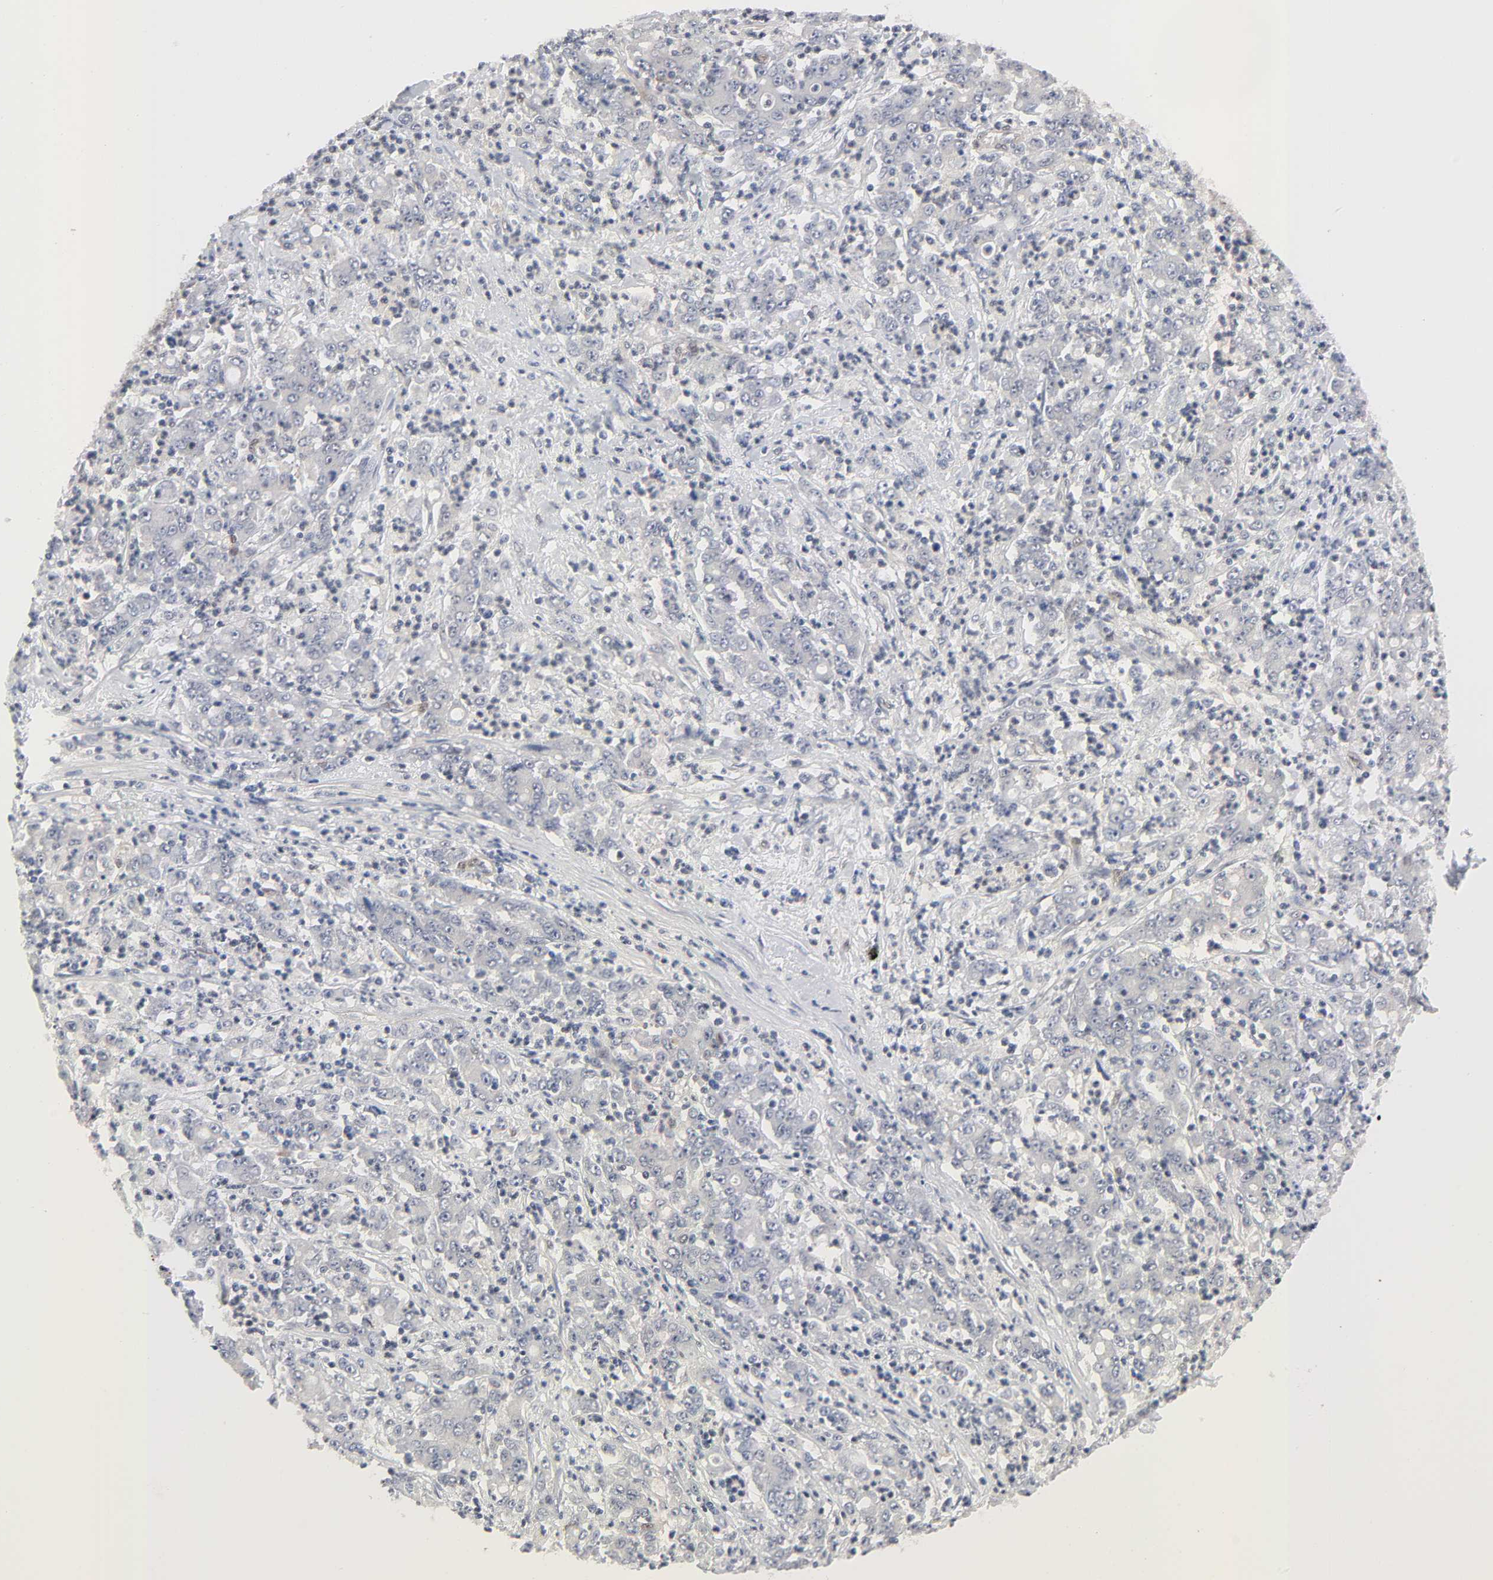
{"staining": {"intensity": "negative", "quantity": "none", "location": "none"}, "tissue": "stomach cancer", "cell_type": "Tumor cells", "image_type": "cancer", "snomed": [{"axis": "morphology", "description": "Adenocarcinoma, NOS"}, {"axis": "topography", "description": "Stomach, lower"}], "caption": "There is no significant positivity in tumor cells of stomach cancer (adenocarcinoma).", "gene": "PTEN", "patient": {"sex": "female", "age": 71}}